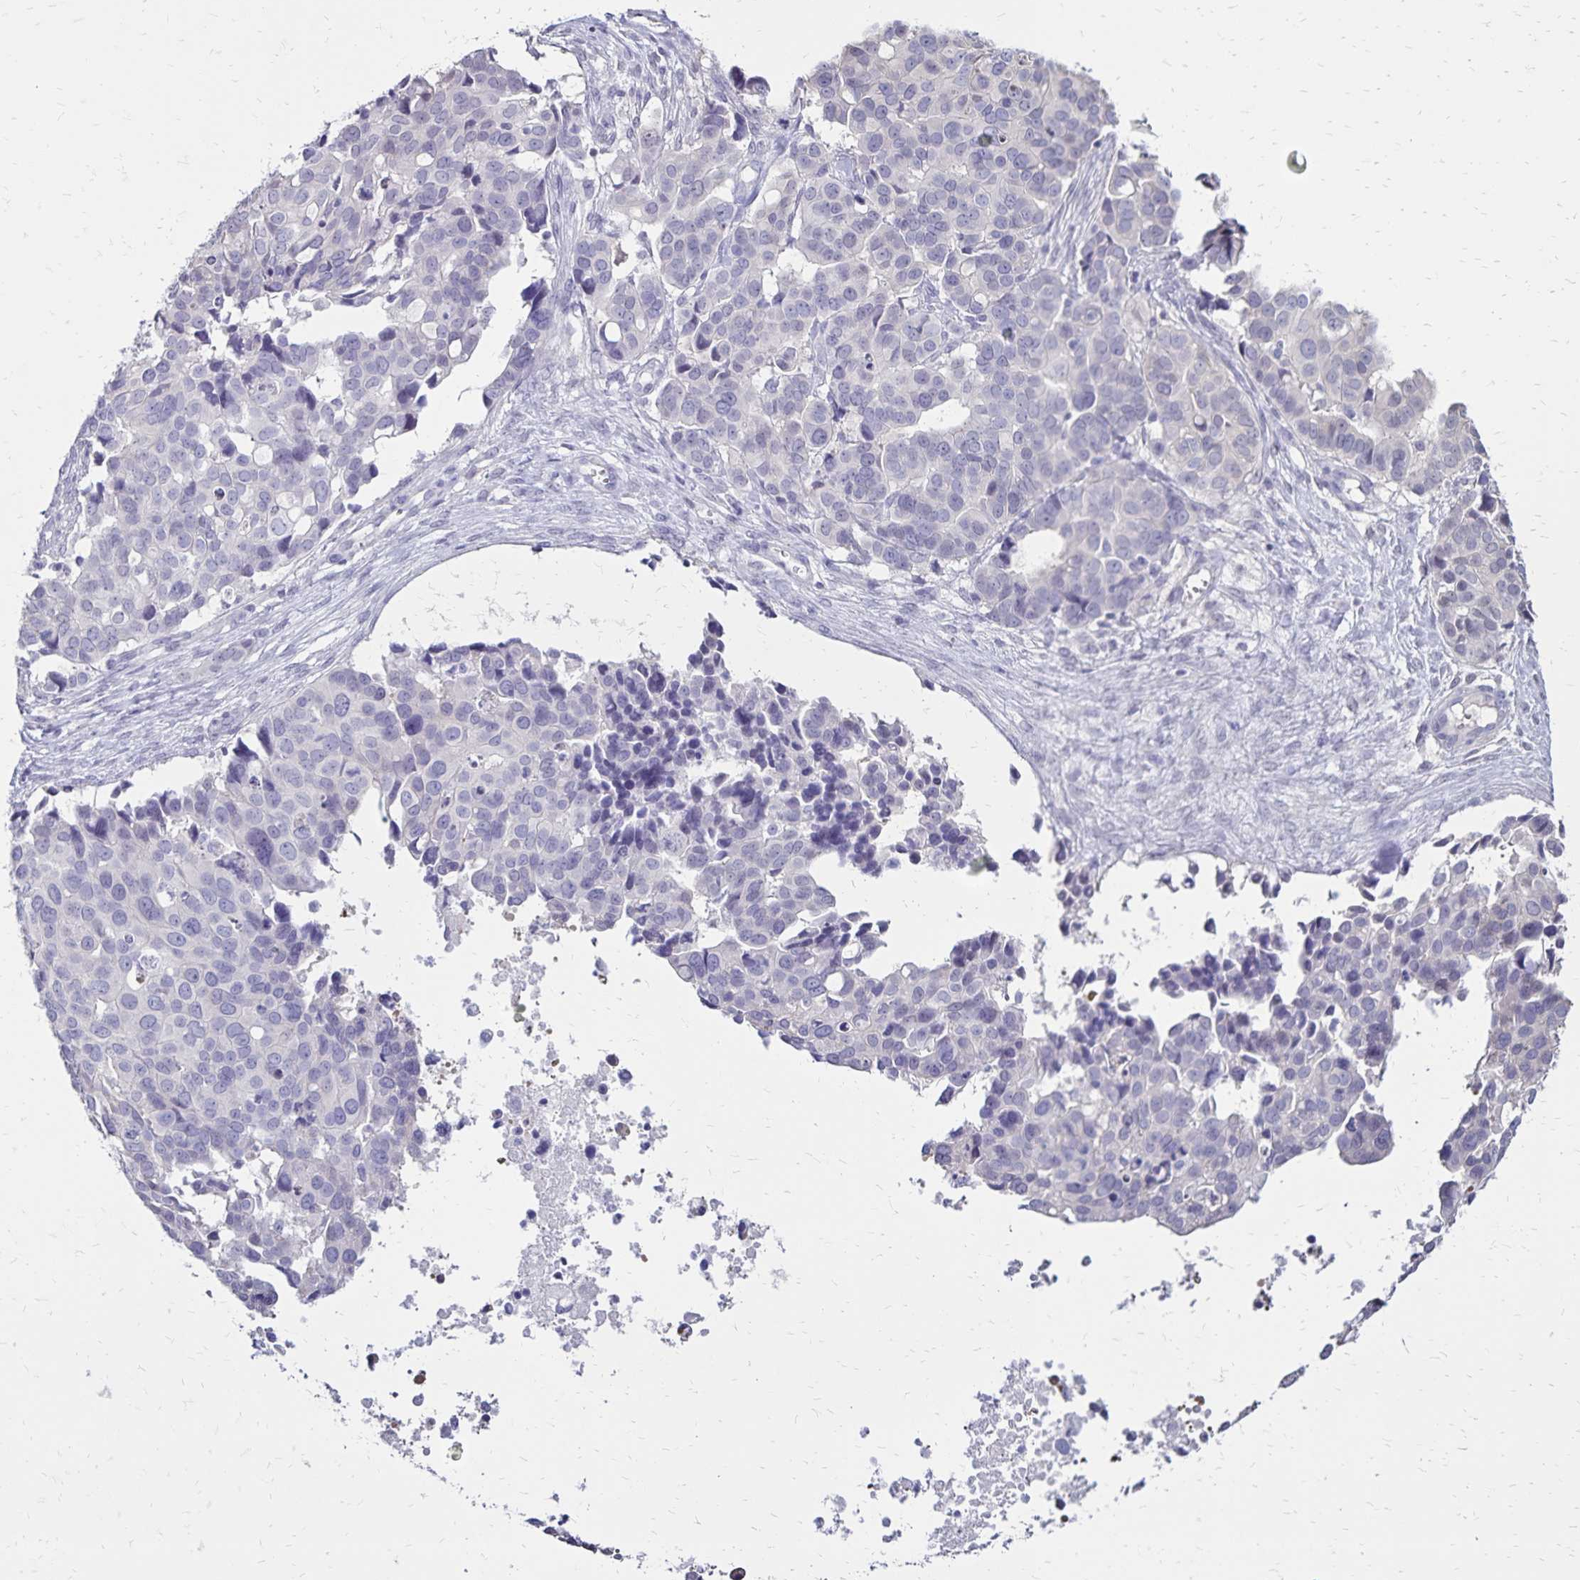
{"staining": {"intensity": "negative", "quantity": "none", "location": "none"}, "tissue": "ovarian cancer", "cell_type": "Tumor cells", "image_type": "cancer", "snomed": [{"axis": "morphology", "description": "Carcinoma, endometroid"}, {"axis": "topography", "description": "Ovary"}], "caption": "Immunohistochemistry (IHC) image of ovarian cancer (endometroid carcinoma) stained for a protein (brown), which demonstrates no staining in tumor cells. (Brightfield microscopy of DAB (3,3'-diaminobenzidine) immunohistochemistry (IHC) at high magnification).", "gene": "SH3GL3", "patient": {"sex": "female", "age": 78}}